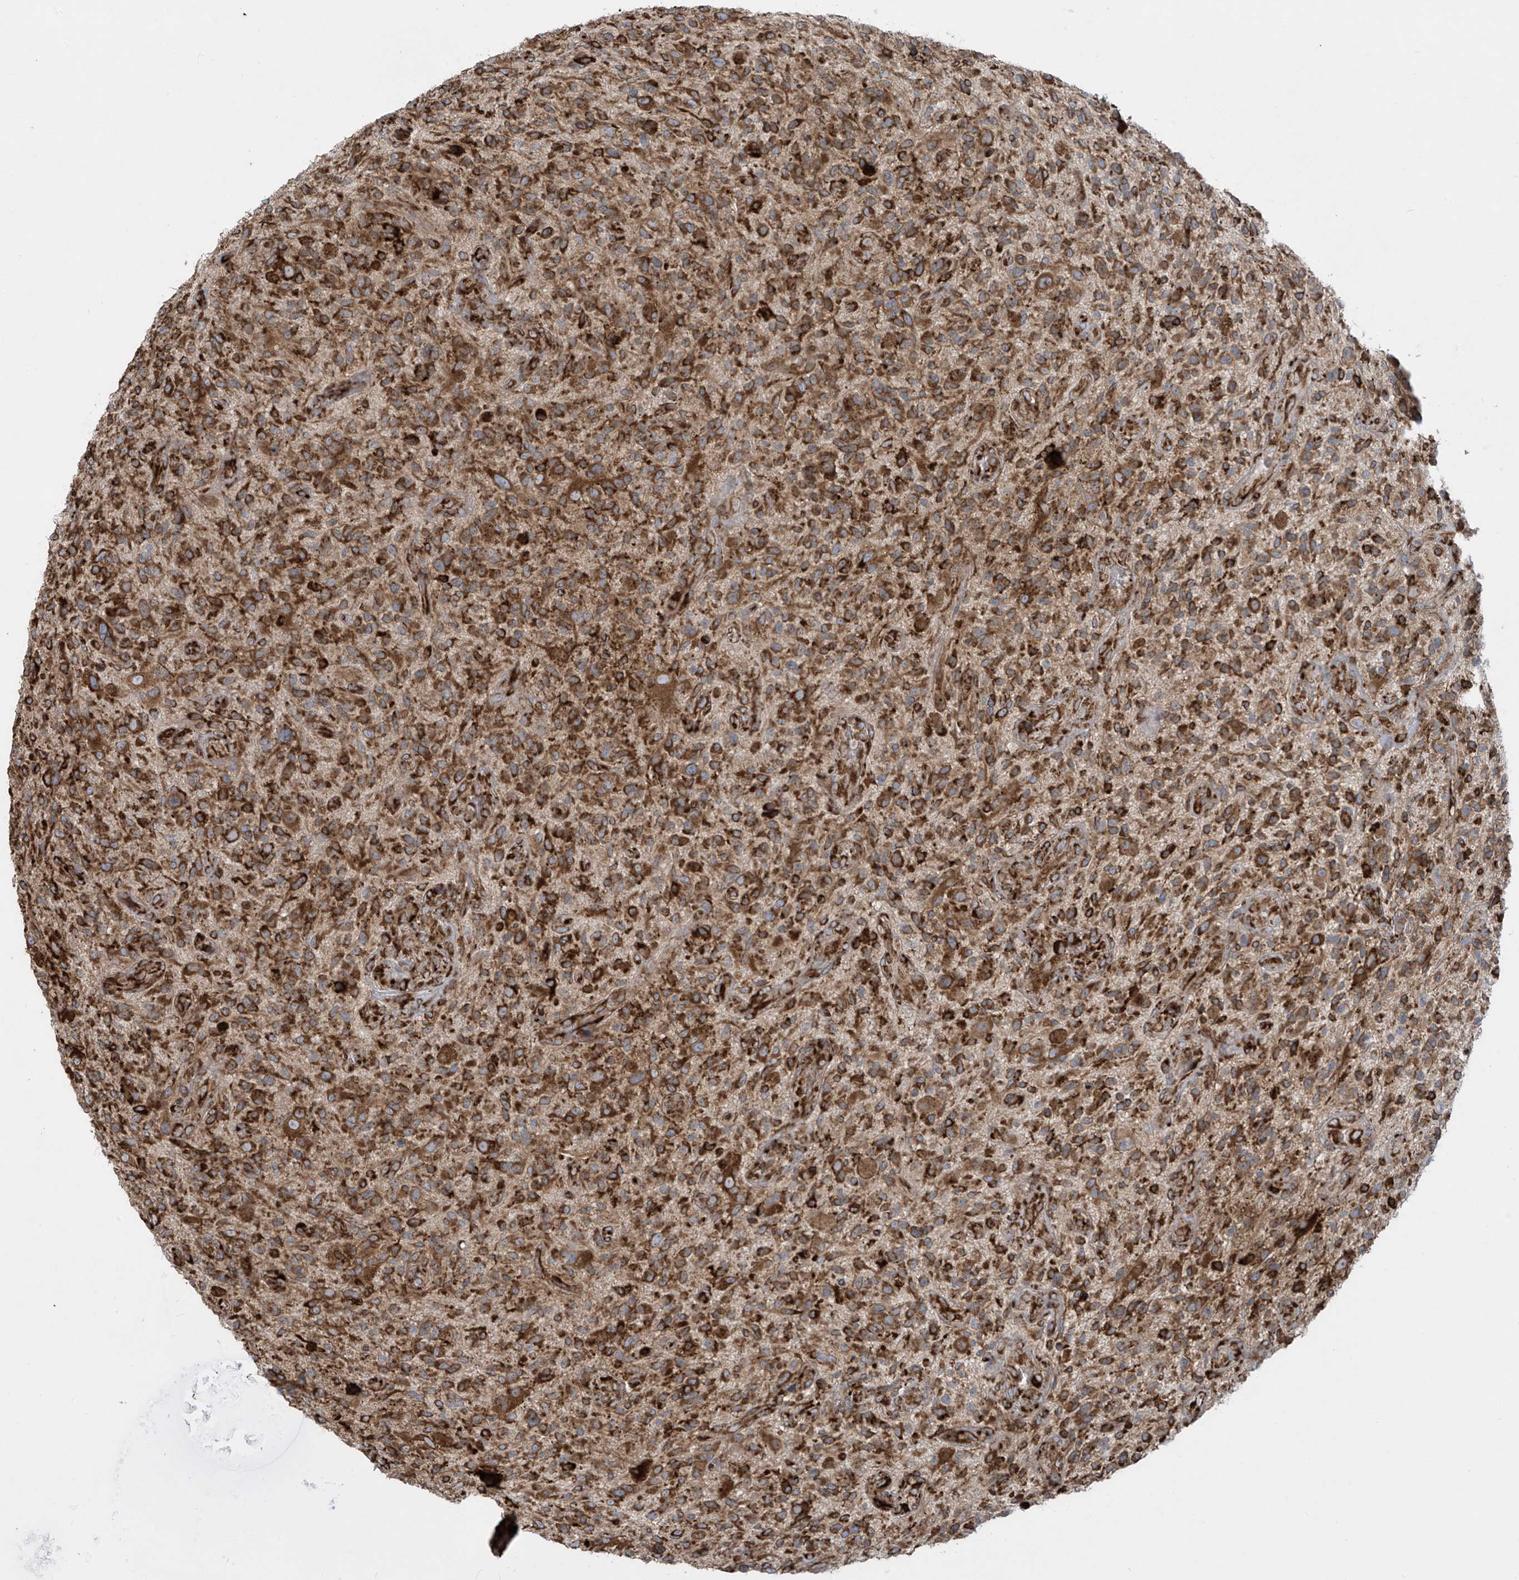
{"staining": {"intensity": "moderate", "quantity": ">75%", "location": "cytoplasmic/membranous"}, "tissue": "glioma", "cell_type": "Tumor cells", "image_type": "cancer", "snomed": [{"axis": "morphology", "description": "Glioma, malignant, High grade"}, {"axis": "topography", "description": "Brain"}], "caption": "Immunohistochemical staining of glioma shows medium levels of moderate cytoplasmic/membranous protein positivity in approximately >75% of tumor cells.", "gene": "MX1", "patient": {"sex": "male", "age": 47}}